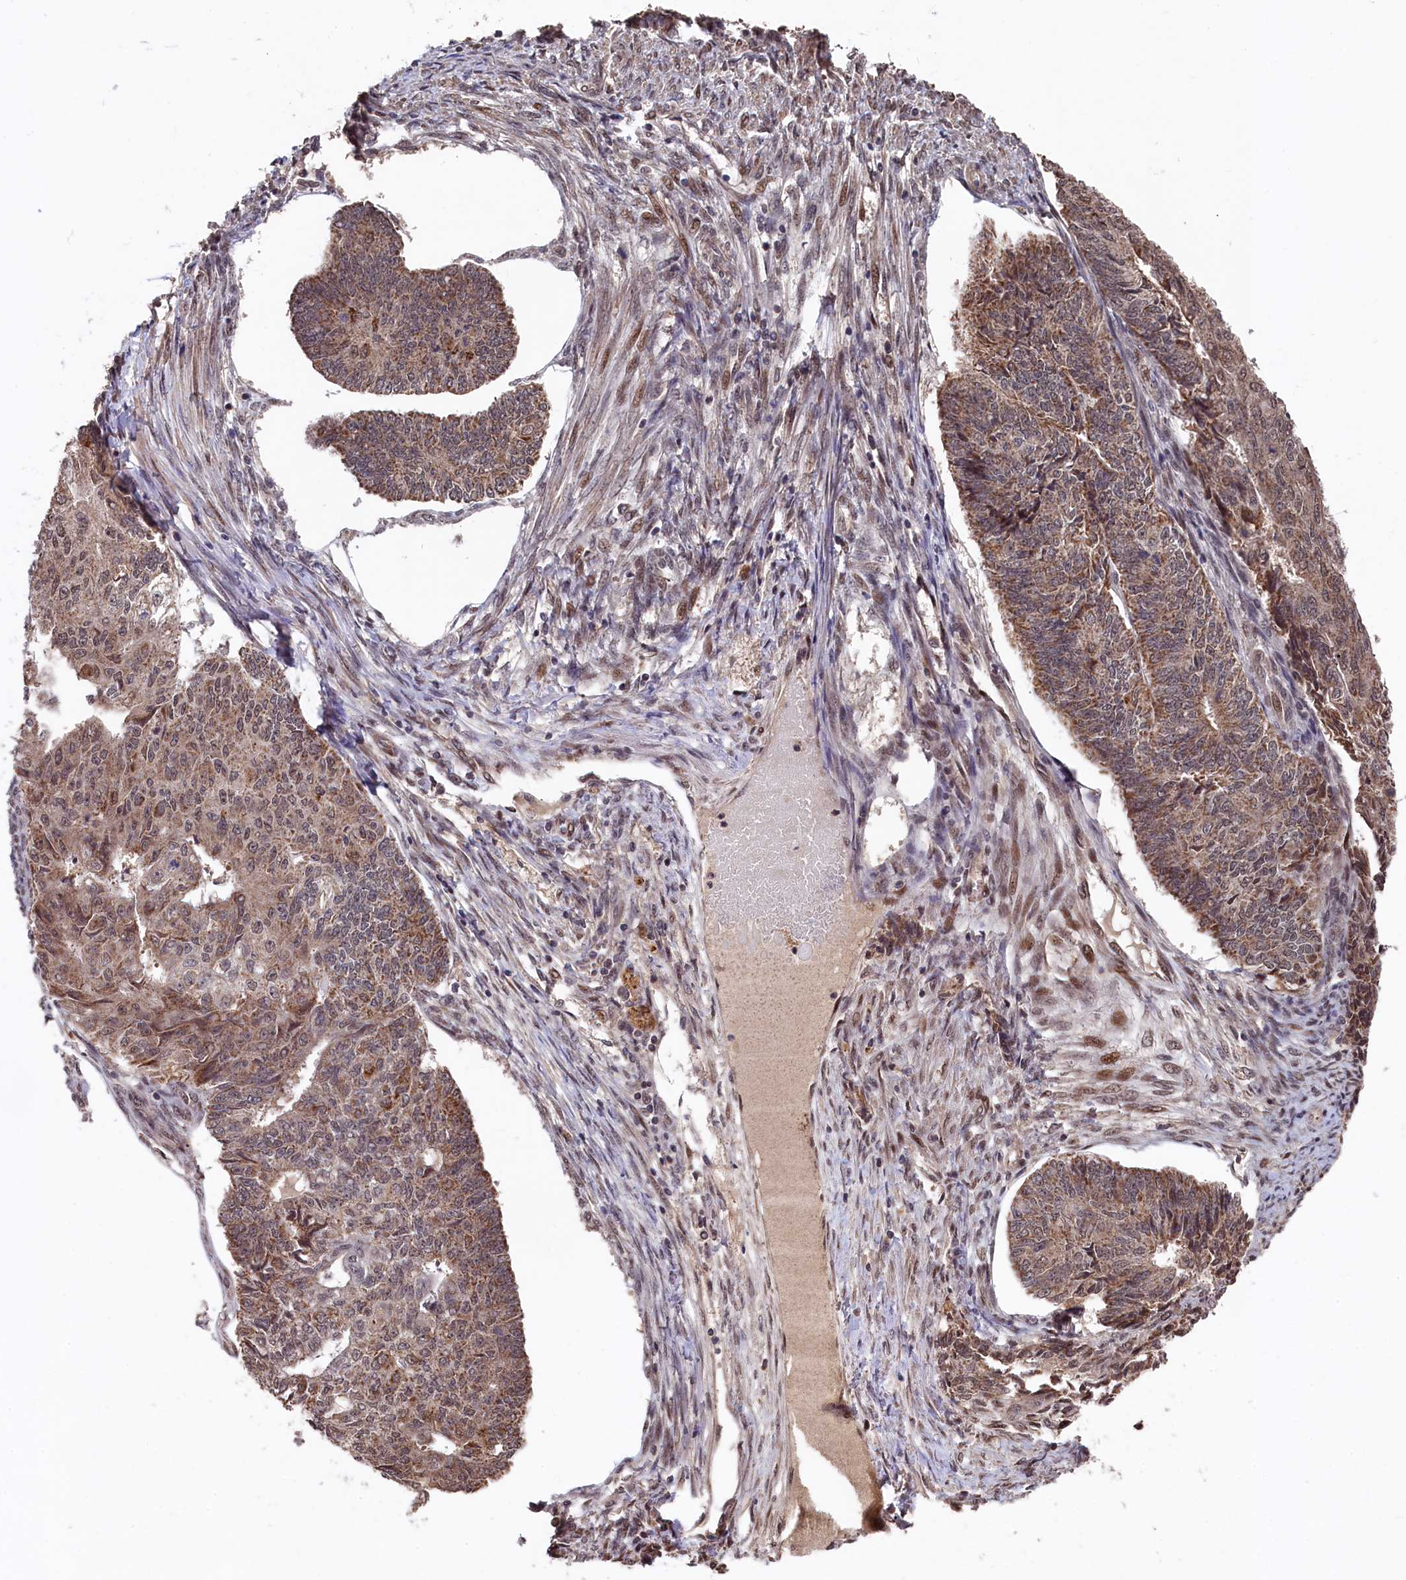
{"staining": {"intensity": "moderate", "quantity": ">75%", "location": "cytoplasmic/membranous,nuclear"}, "tissue": "endometrial cancer", "cell_type": "Tumor cells", "image_type": "cancer", "snomed": [{"axis": "morphology", "description": "Adenocarcinoma, NOS"}, {"axis": "topography", "description": "Endometrium"}], "caption": "Tumor cells show medium levels of moderate cytoplasmic/membranous and nuclear staining in approximately >75% of cells in human adenocarcinoma (endometrial). The staining was performed using DAB (3,3'-diaminobenzidine), with brown indicating positive protein expression. Nuclei are stained blue with hematoxylin.", "gene": "CLPX", "patient": {"sex": "female", "age": 32}}